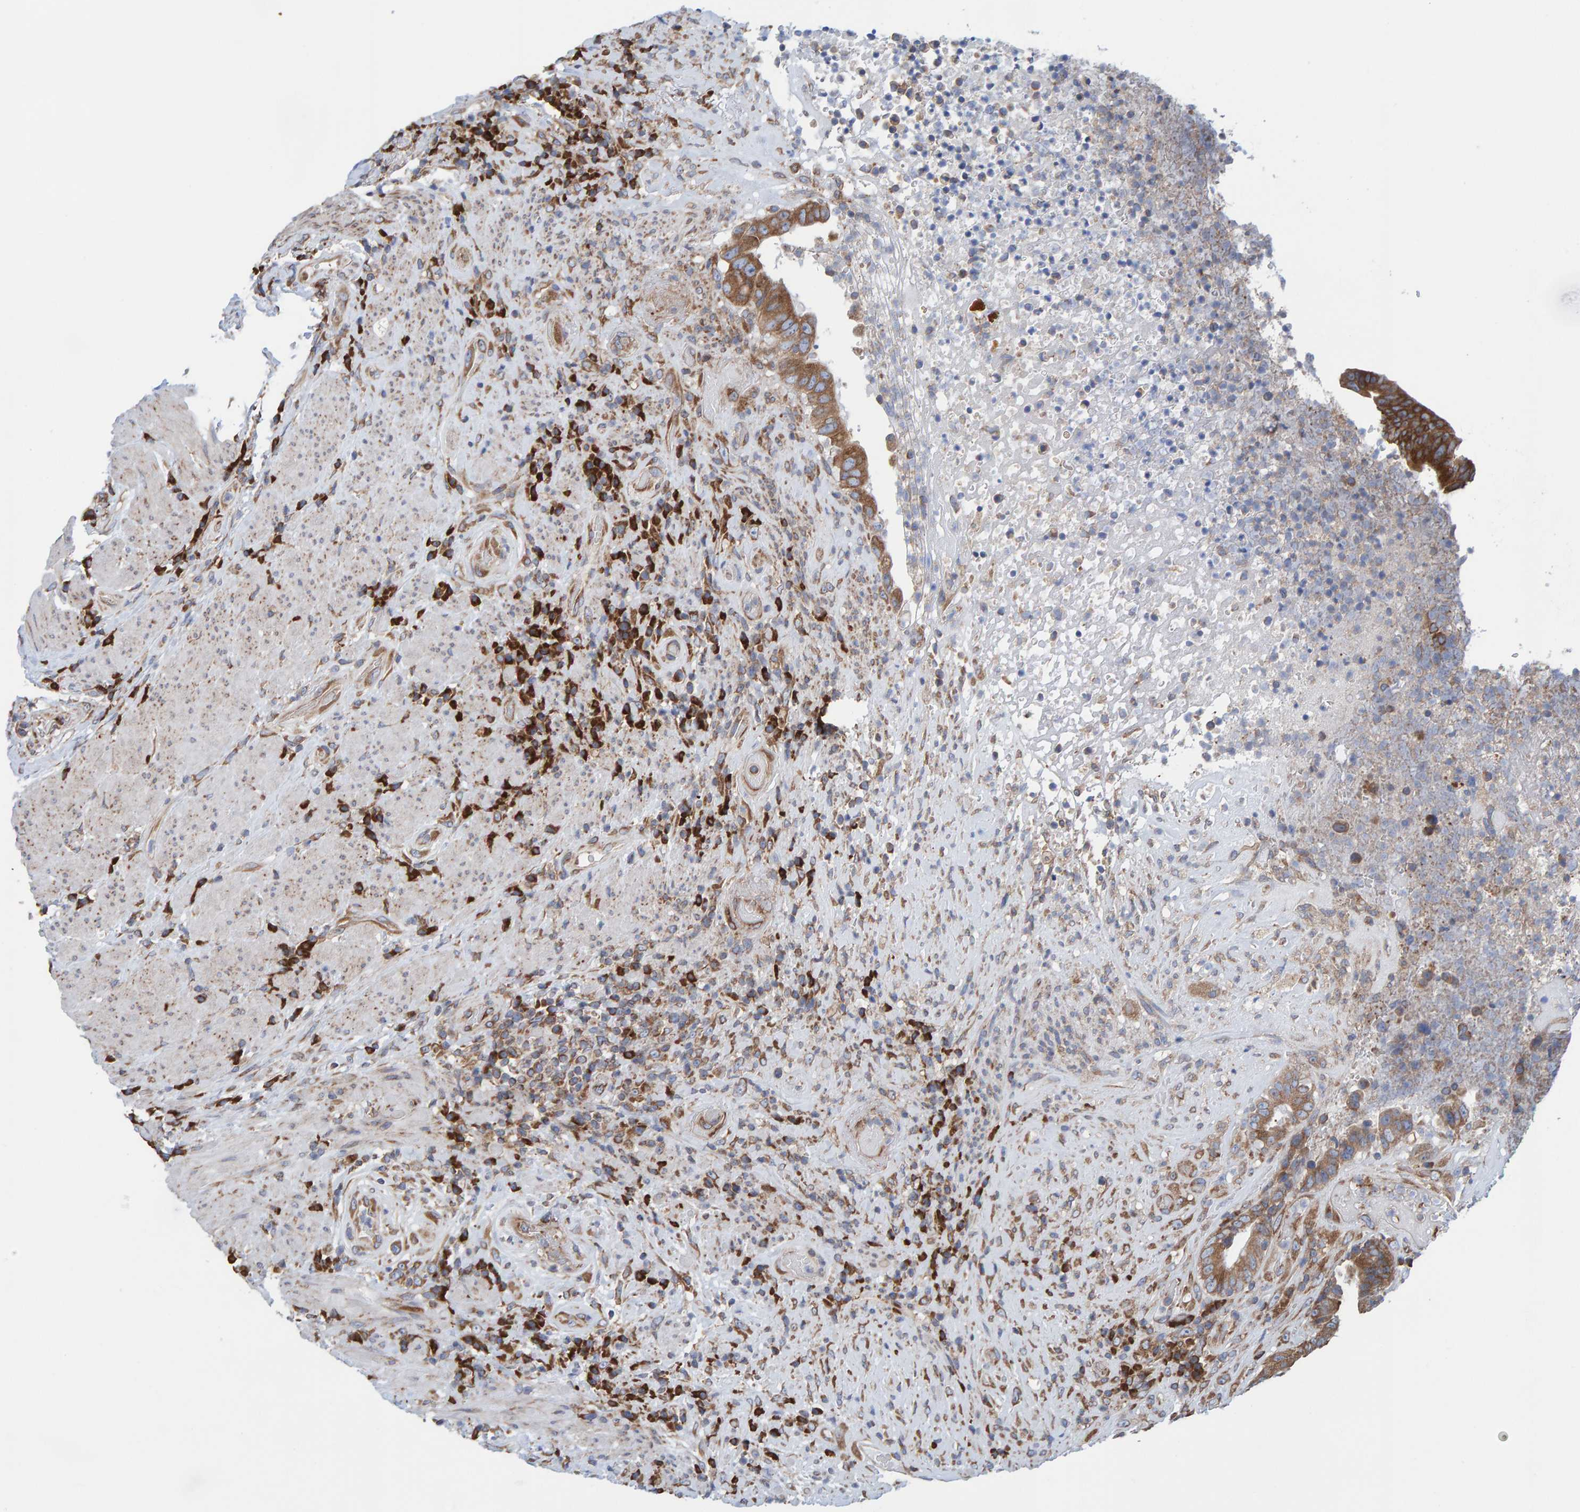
{"staining": {"intensity": "moderate", "quantity": ">75%", "location": "cytoplasmic/membranous"}, "tissue": "colorectal cancer", "cell_type": "Tumor cells", "image_type": "cancer", "snomed": [{"axis": "morphology", "description": "Adenocarcinoma, NOS"}, {"axis": "topography", "description": "Rectum"}], "caption": "The immunohistochemical stain shows moderate cytoplasmic/membranous positivity in tumor cells of colorectal adenocarcinoma tissue.", "gene": "CDK5RAP3", "patient": {"sex": "male", "age": 72}}